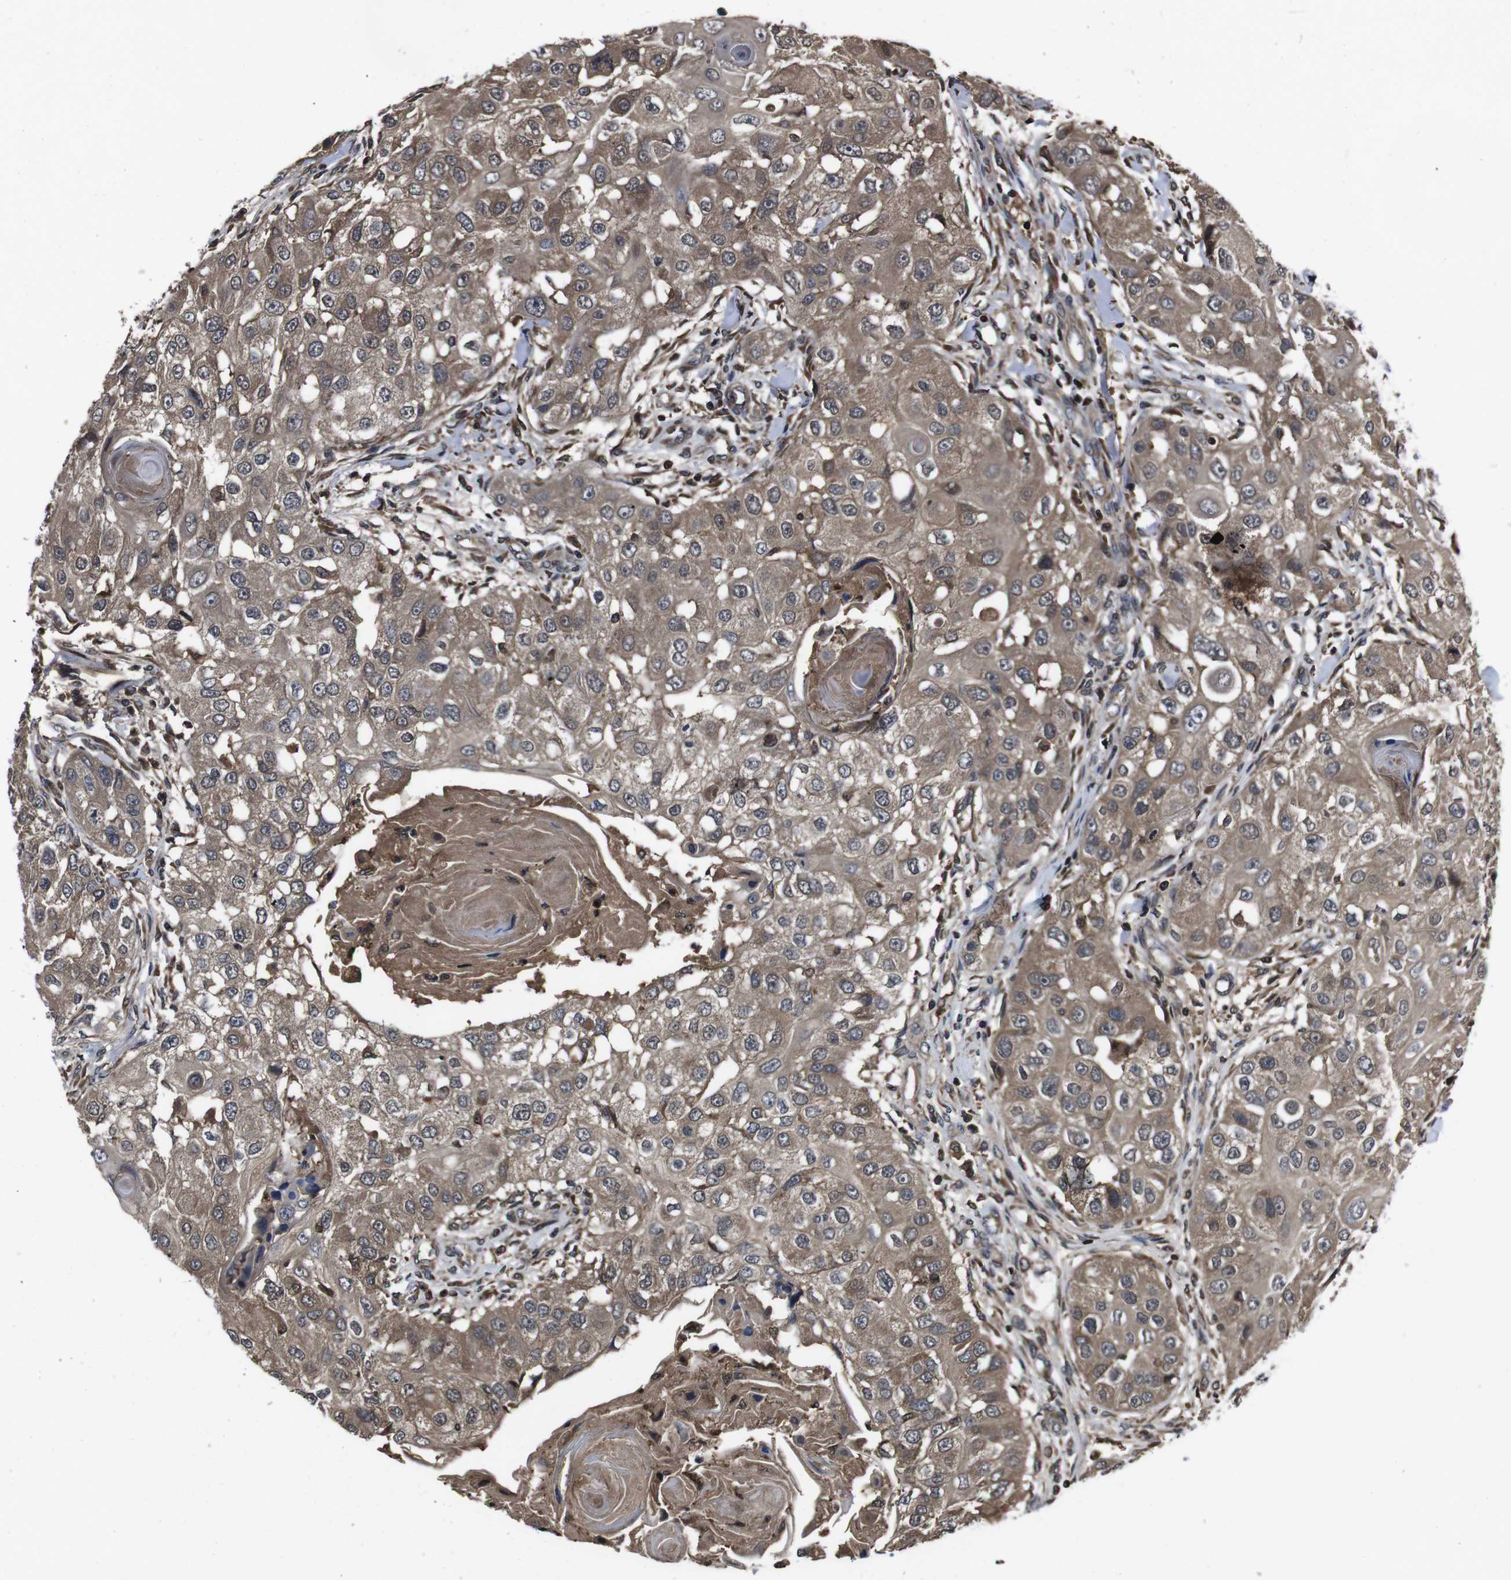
{"staining": {"intensity": "moderate", "quantity": ">75%", "location": "cytoplasmic/membranous"}, "tissue": "head and neck cancer", "cell_type": "Tumor cells", "image_type": "cancer", "snomed": [{"axis": "morphology", "description": "Normal tissue, NOS"}, {"axis": "morphology", "description": "Squamous cell carcinoma, NOS"}, {"axis": "topography", "description": "Skeletal muscle"}, {"axis": "topography", "description": "Head-Neck"}], "caption": "Immunohistochemistry (IHC) staining of head and neck cancer, which shows medium levels of moderate cytoplasmic/membranous staining in about >75% of tumor cells indicating moderate cytoplasmic/membranous protein positivity. The staining was performed using DAB (brown) for protein detection and nuclei were counterstained in hematoxylin (blue).", "gene": "CXCL11", "patient": {"sex": "male", "age": 51}}